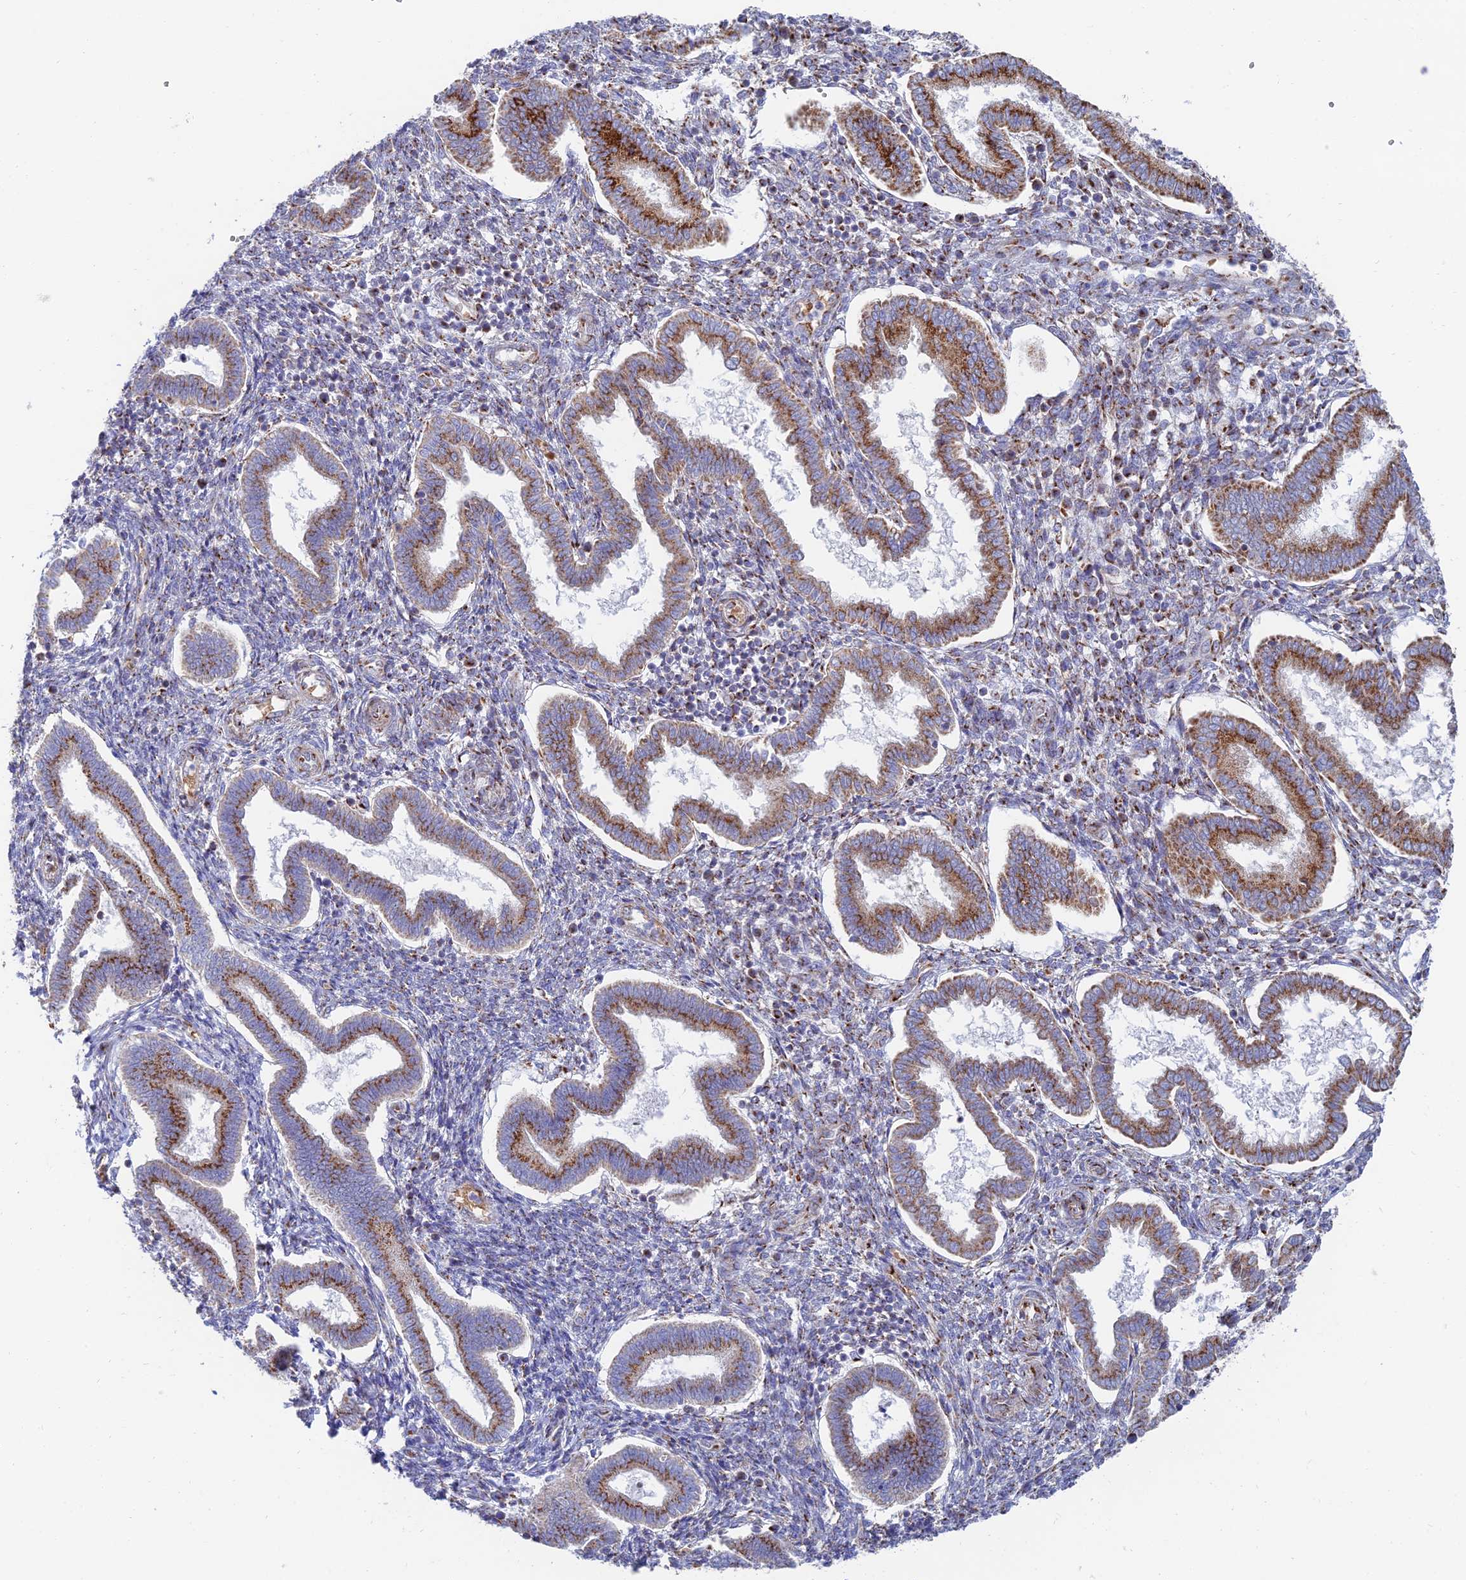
{"staining": {"intensity": "moderate", "quantity": "25%-75%", "location": "cytoplasmic/membranous"}, "tissue": "endometrium", "cell_type": "Cells in endometrial stroma", "image_type": "normal", "snomed": [{"axis": "morphology", "description": "Normal tissue, NOS"}, {"axis": "topography", "description": "Endometrium"}], "caption": "Immunohistochemistry (IHC) micrograph of benign endometrium: human endometrium stained using immunohistochemistry displays medium levels of moderate protein expression localized specifically in the cytoplasmic/membranous of cells in endometrial stroma, appearing as a cytoplasmic/membranous brown color.", "gene": "ENSG00000267561", "patient": {"sex": "female", "age": 24}}